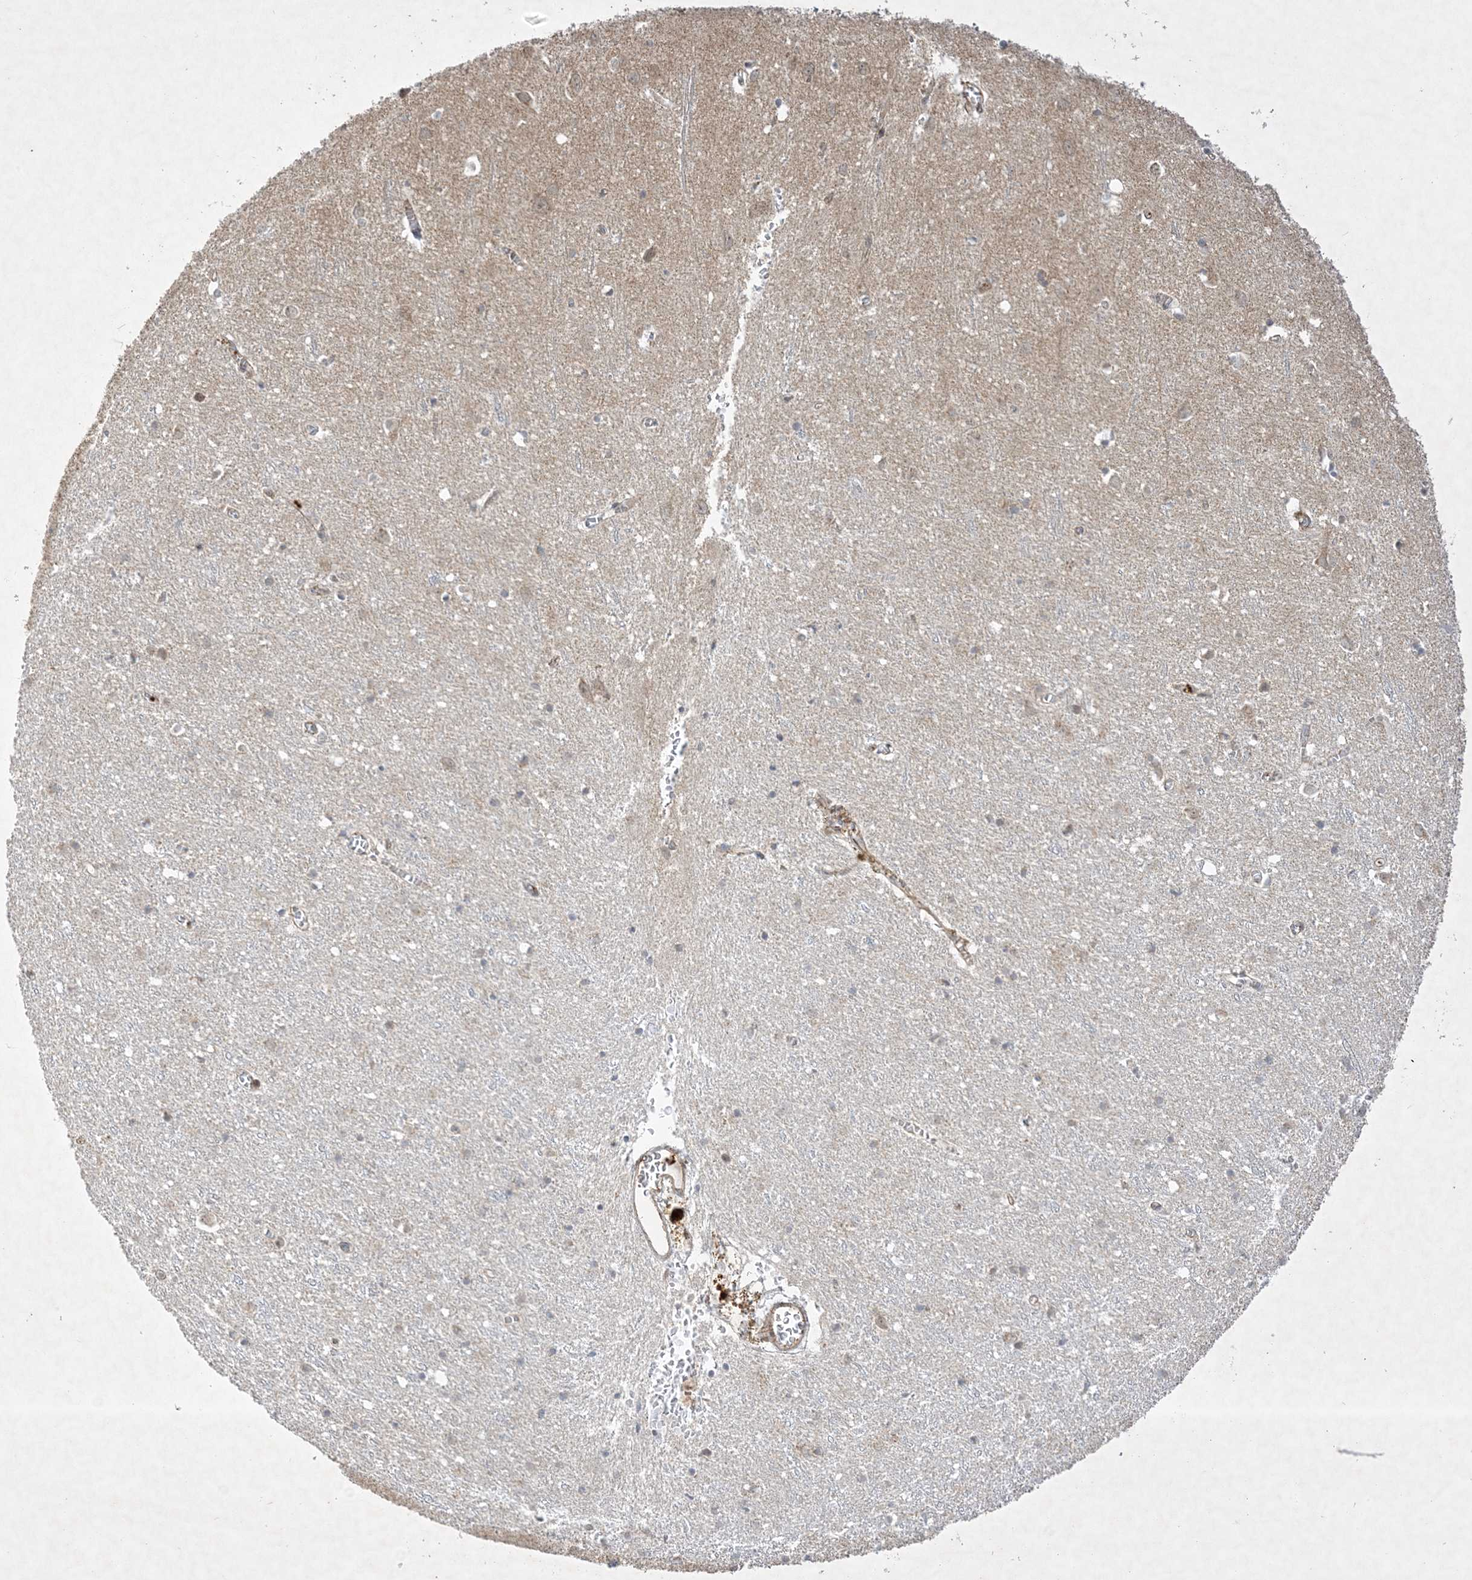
{"staining": {"intensity": "negative", "quantity": "none", "location": "none"}, "tissue": "cerebral cortex", "cell_type": "Endothelial cells", "image_type": "normal", "snomed": [{"axis": "morphology", "description": "Normal tissue, NOS"}, {"axis": "topography", "description": "Cerebral cortex"}], "caption": "High magnification brightfield microscopy of normal cerebral cortex stained with DAB (3,3'-diaminobenzidine) (brown) and counterstained with hematoxylin (blue): endothelial cells show no significant positivity. (DAB (3,3'-diaminobenzidine) immunohistochemistry with hematoxylin counter stain).", "gene": "NAF1", "patient": {"sex": "female", "age": 64}}